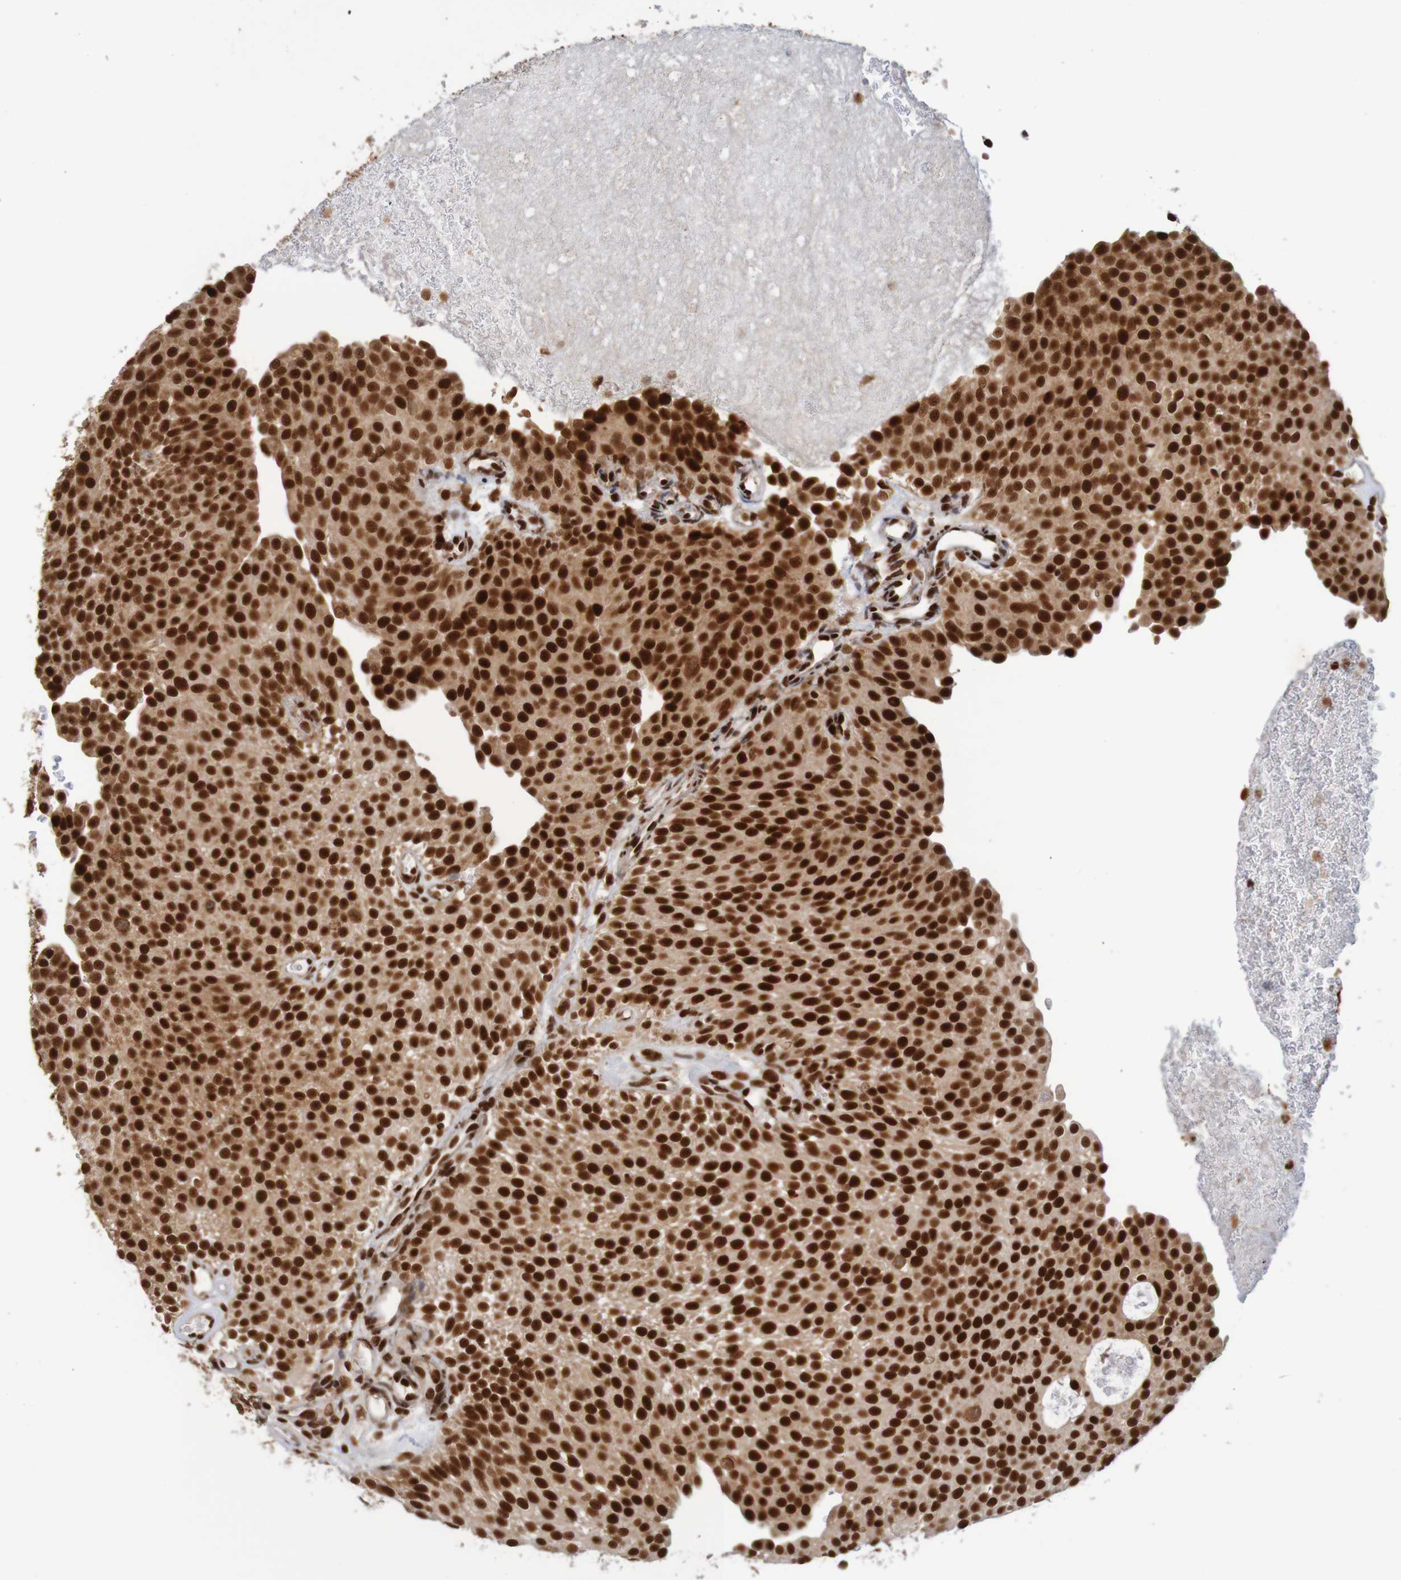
{"staining": {"intensity": "strong", "quantity": ">75%", "location": "nuclear"}, "tissue": "urothelial cancer", "cell_type": "Tumor cells", "image_type": "cancer", "snomed": [{"axis": "morphology", "description": "Urothelial carcinoma, Low grade"}, {"axis": "topography", "description": "Urinary bladder"}], "caption": "DAB immunohistochemical staining of human low-grade urothelial carcinoma demonstrates strong nuclear protein expression in about >75% of tumor cells. The staining is performed using DAB brown chromogen to label protein expression. The nuclei are counter-stained blue using hematoxylin.", "gene": "THRAP3", "patient": {"sex": "male", "age": 78}}